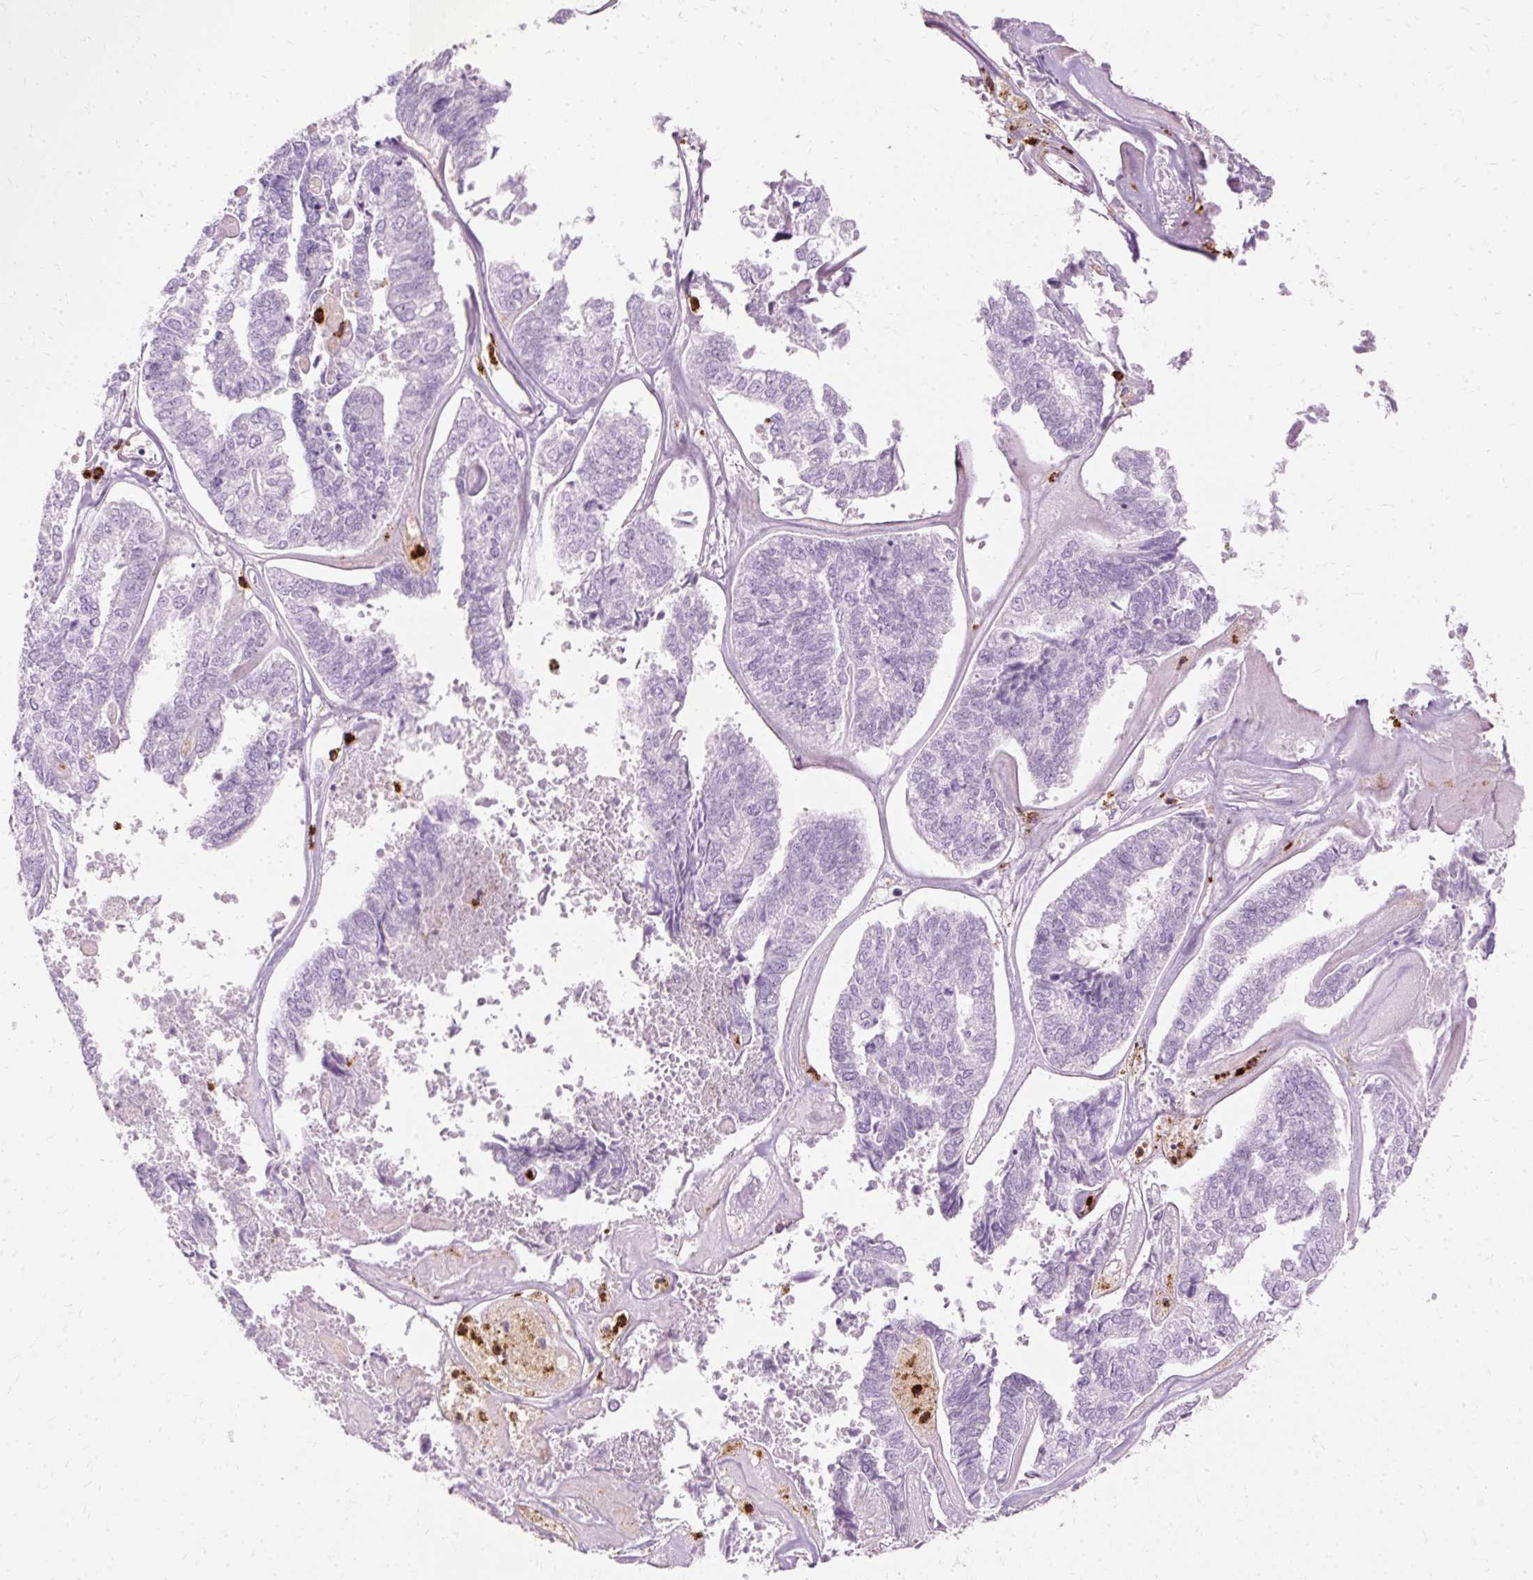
{"staining": {"intensity": "negative", "quantity": "none", "location": "none"}, "tissue": "endometrial cancer", "cell_type": "Tumor cells", "image_type": "cancer", "snomed": [{"axis": "morphology", "description": "Adenocarcinoma, NOS"}, {"axis": "topography", "description": "Endometrium"}], "caption": "Immunohistochemistry (IHC) of endometrial cancer shows no staining in tumor cells.", "gene": "DEFA1", "patient": {"sex": "female", "age": 73}}